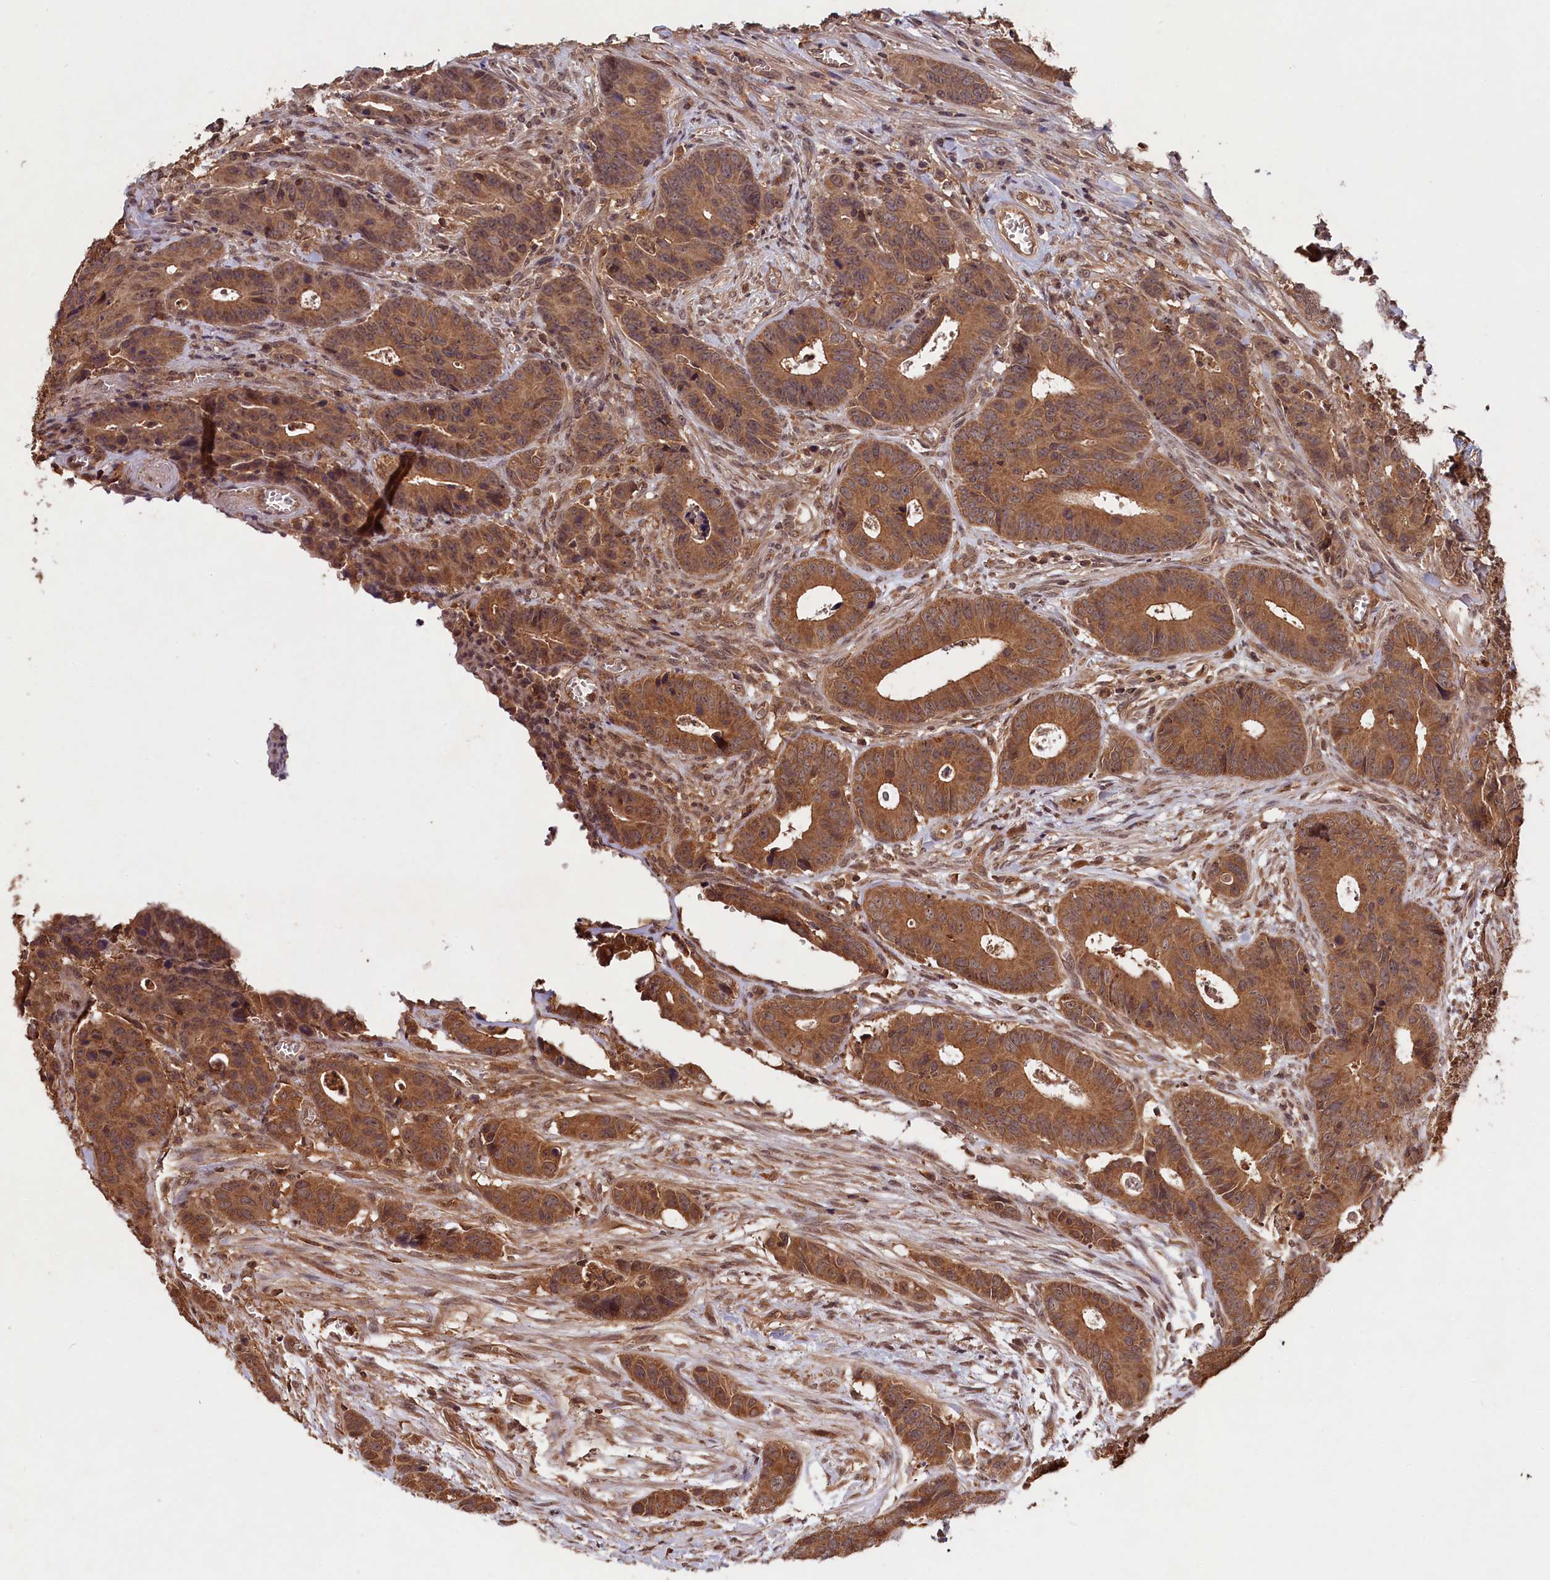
{"staining": {"intensity": "moderate", "quantity": ">75%", "location": "cytoplasmic/membranous"}, "tissue": "colorectal cancer", "cell_type": "Tumor cells", "image_type": "cancer", "snomed": [{"axis": "morphology", "description": "Adenocarcinoma, NOS"}, {"axis": "topography", "description": "Colon"}], "caption": "A medium amount of moderate cytoplasmic/membranous positivity is identified in about >75% of tumor cells in colorectal cancer (adenocarcinoma) tissue. Immunohistochemistry stains the protein in brown and the nuclei are stained blue.", "gene": "CHAC1", "patient": {"sex": "female", "age": 57}}